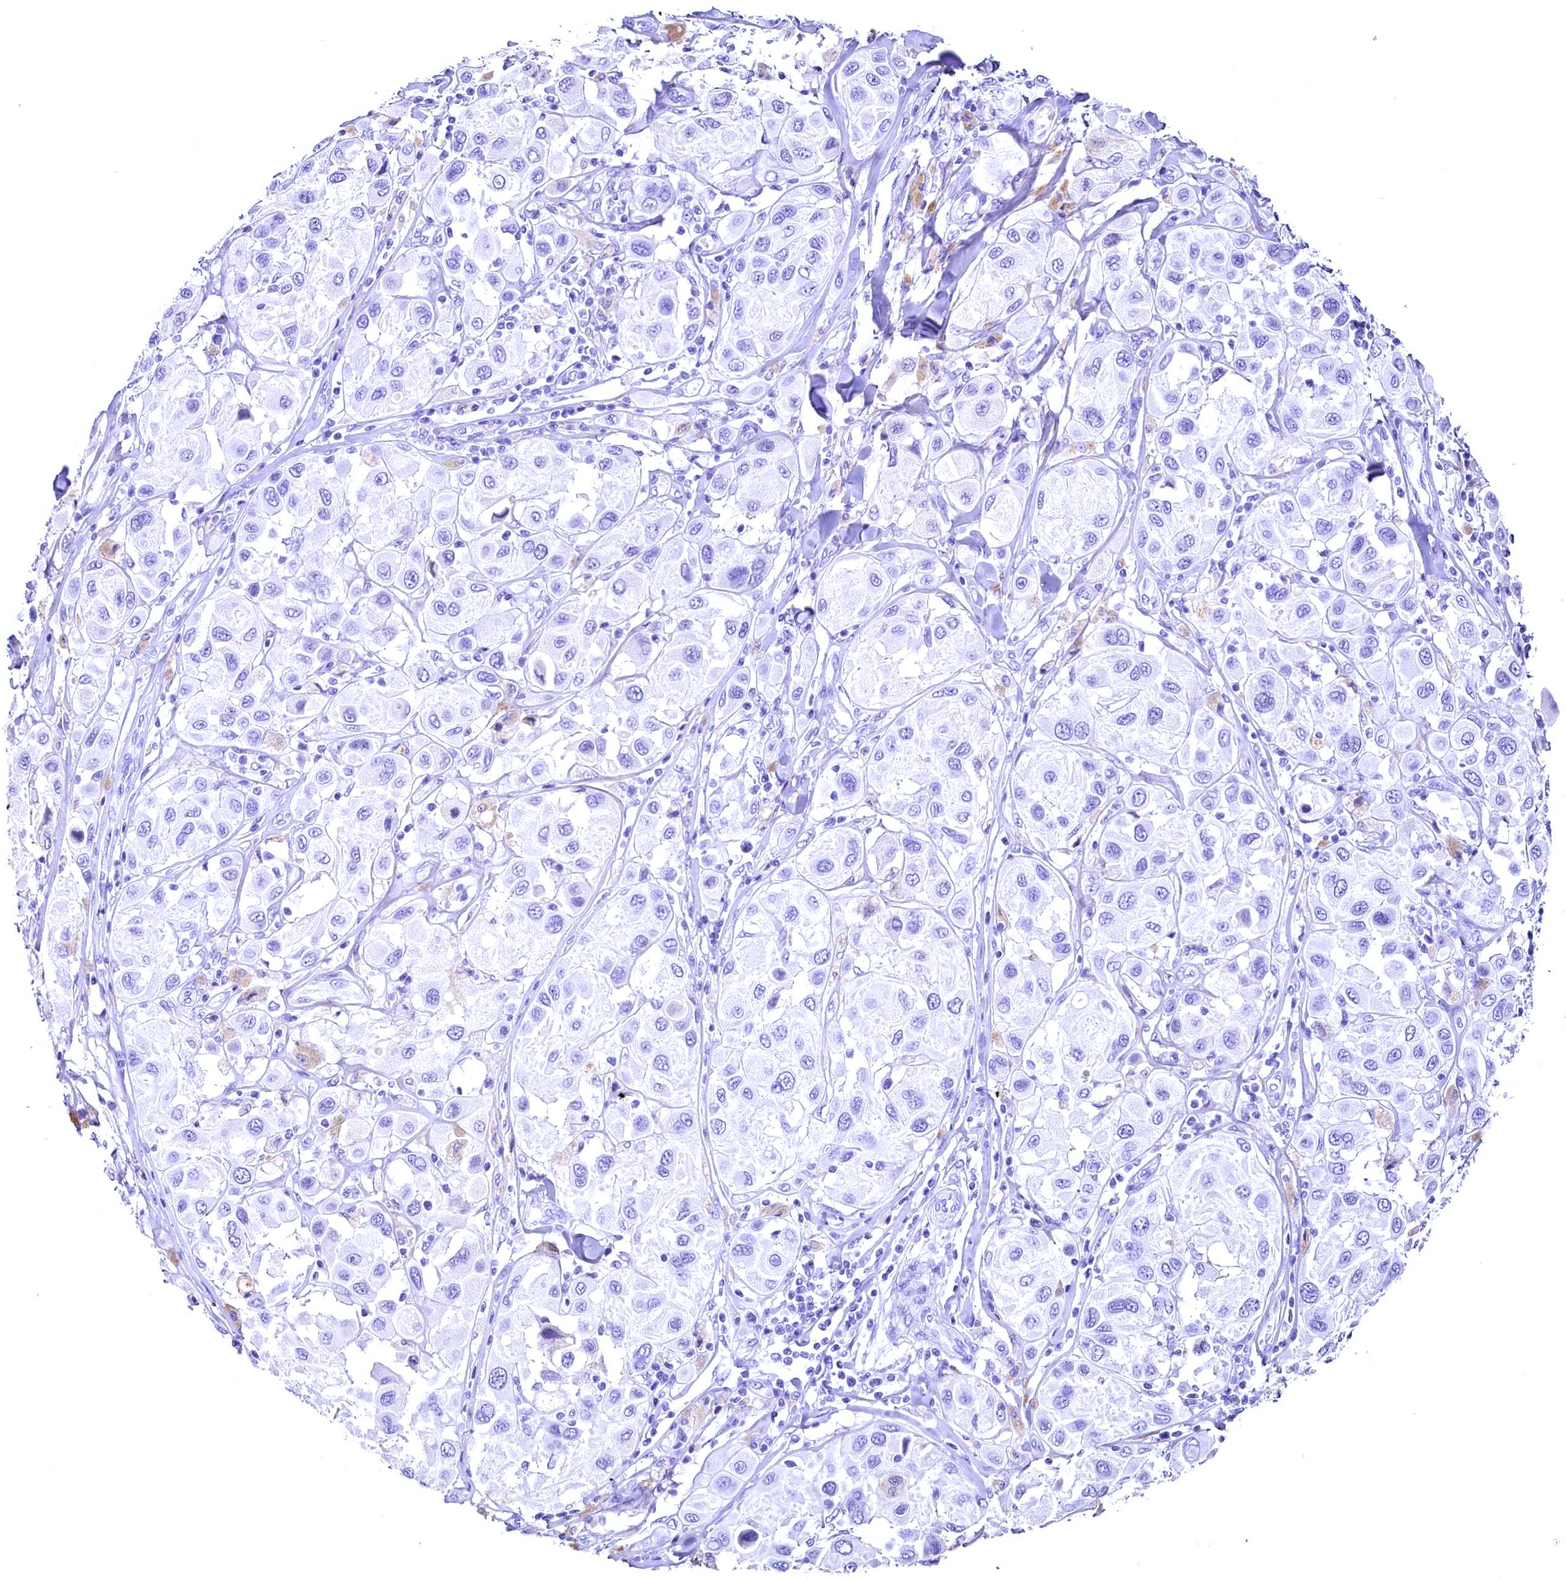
{"staining": {"intensity": "negative", "quantity": "none", "location": "none"}, "tissue": "melanoma", "cell_type": "Tumor cells", "image_type": "cancer", "snomed": [{"axis": "morphology", "description": "Malignant melanoma, Metastatic site"}, {"axis": "topography", "description": "Skin"}], "caption": "High magnification brightfield microscopy of malignant melanoma (metastatic site) stained with DAB (brown) and counterstained with hematoxylin (blue): tumor cells show no significant expression.", "gene": "SKIDA1", "patient": {"sex": "male", "age": 41}}